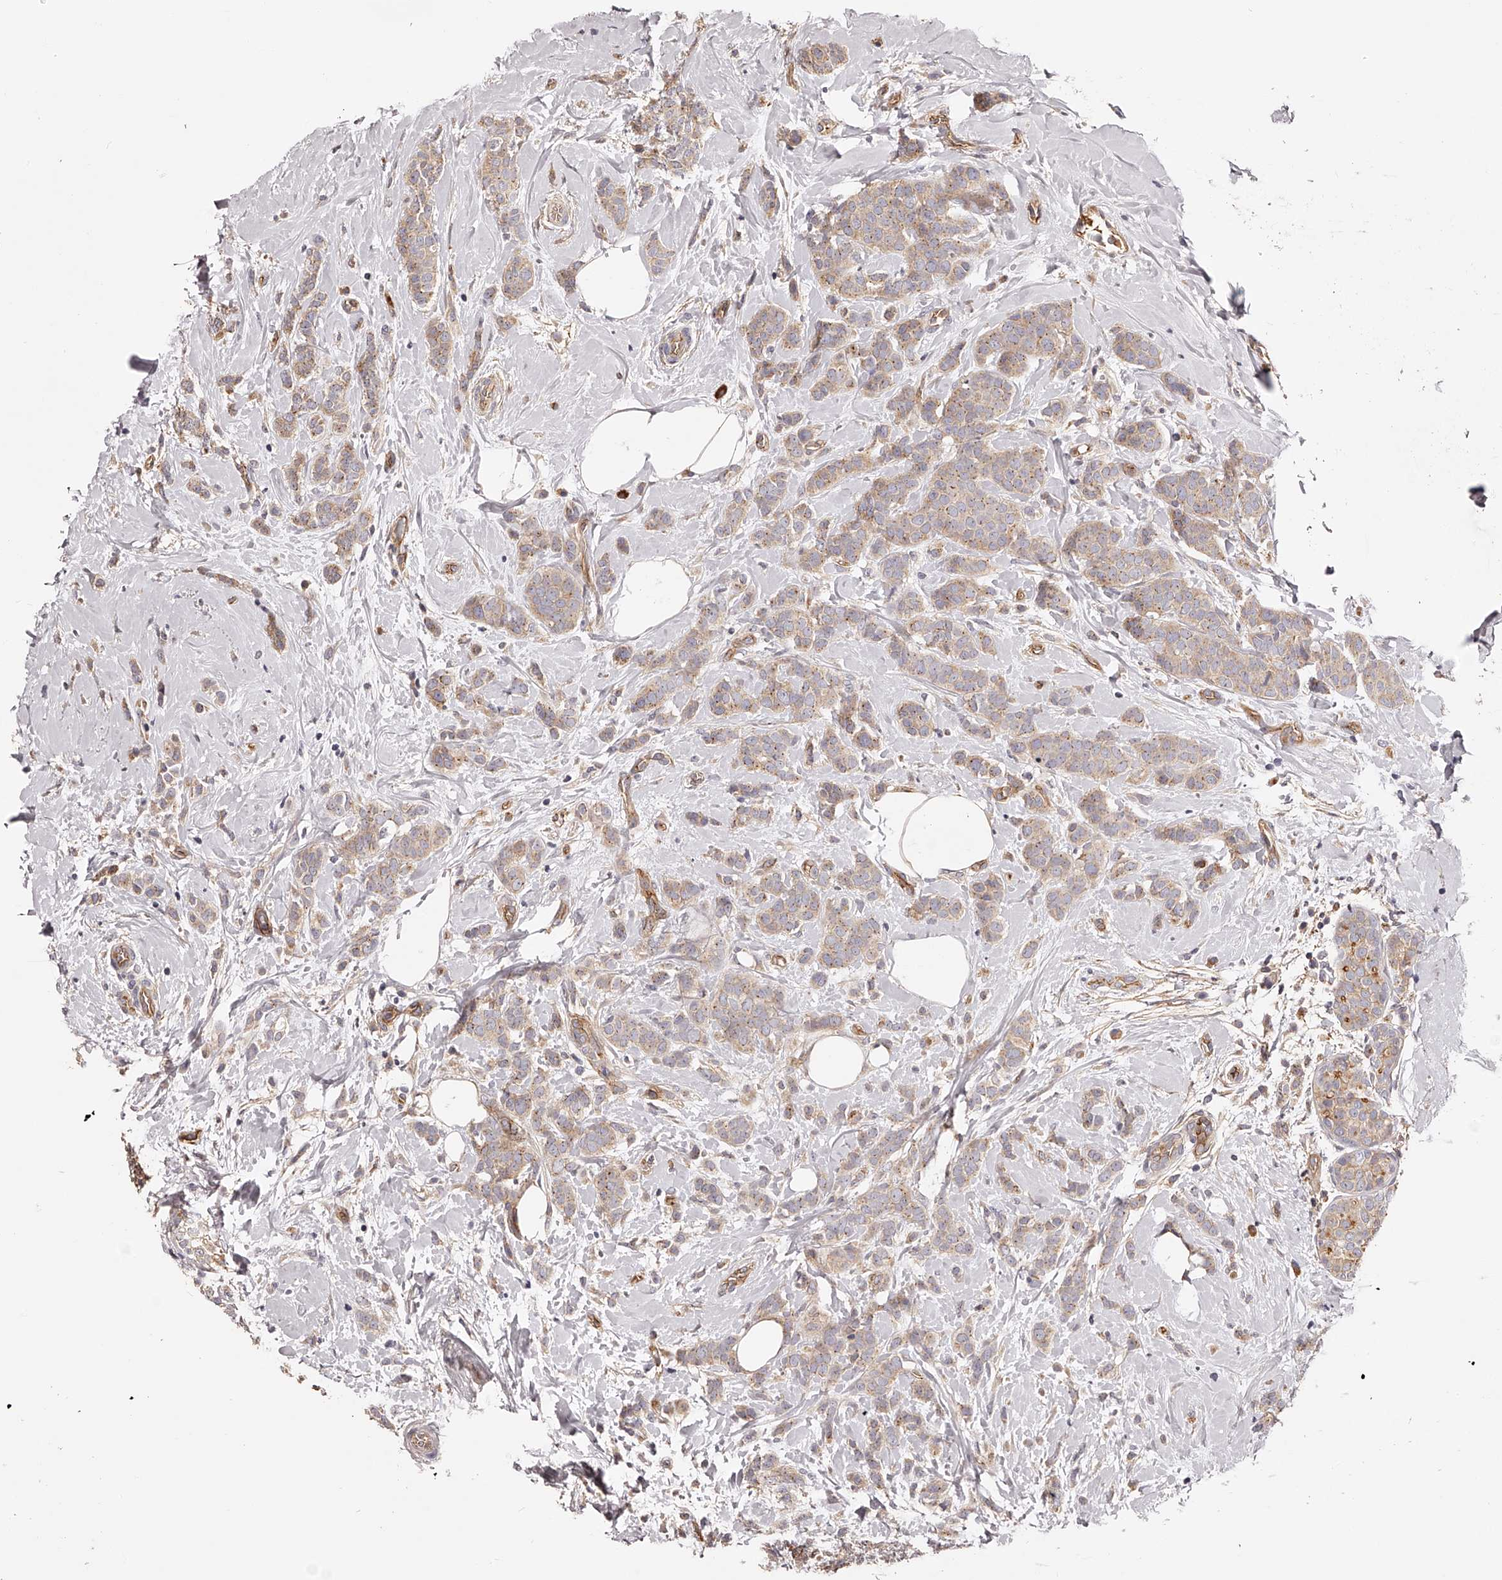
{"staining": {"intensity": "weak", "quantity": ">75%", "location": "cytoplasmic/membranous"}, "tissue": "breast cancer", "cell_type": "Tumor cells", "image_type": "cancer", "snomed": [{"axis": "morphology", "description": "Lobular carcinoma, in situ"}, {"axis": "morphology", "description": "Lobular carcinoma"}, {"axis": "topography", "description": "Breast"}], "caption": "A low amount of weak cytoplasmic/membranous staining is identified in approximately >75% of tumor cells in breast cancer tissue. (IHC, brightfield microscopy, high magnification).", "gene": "LTV1", "patient": {"sex": "female", "age": 41}}